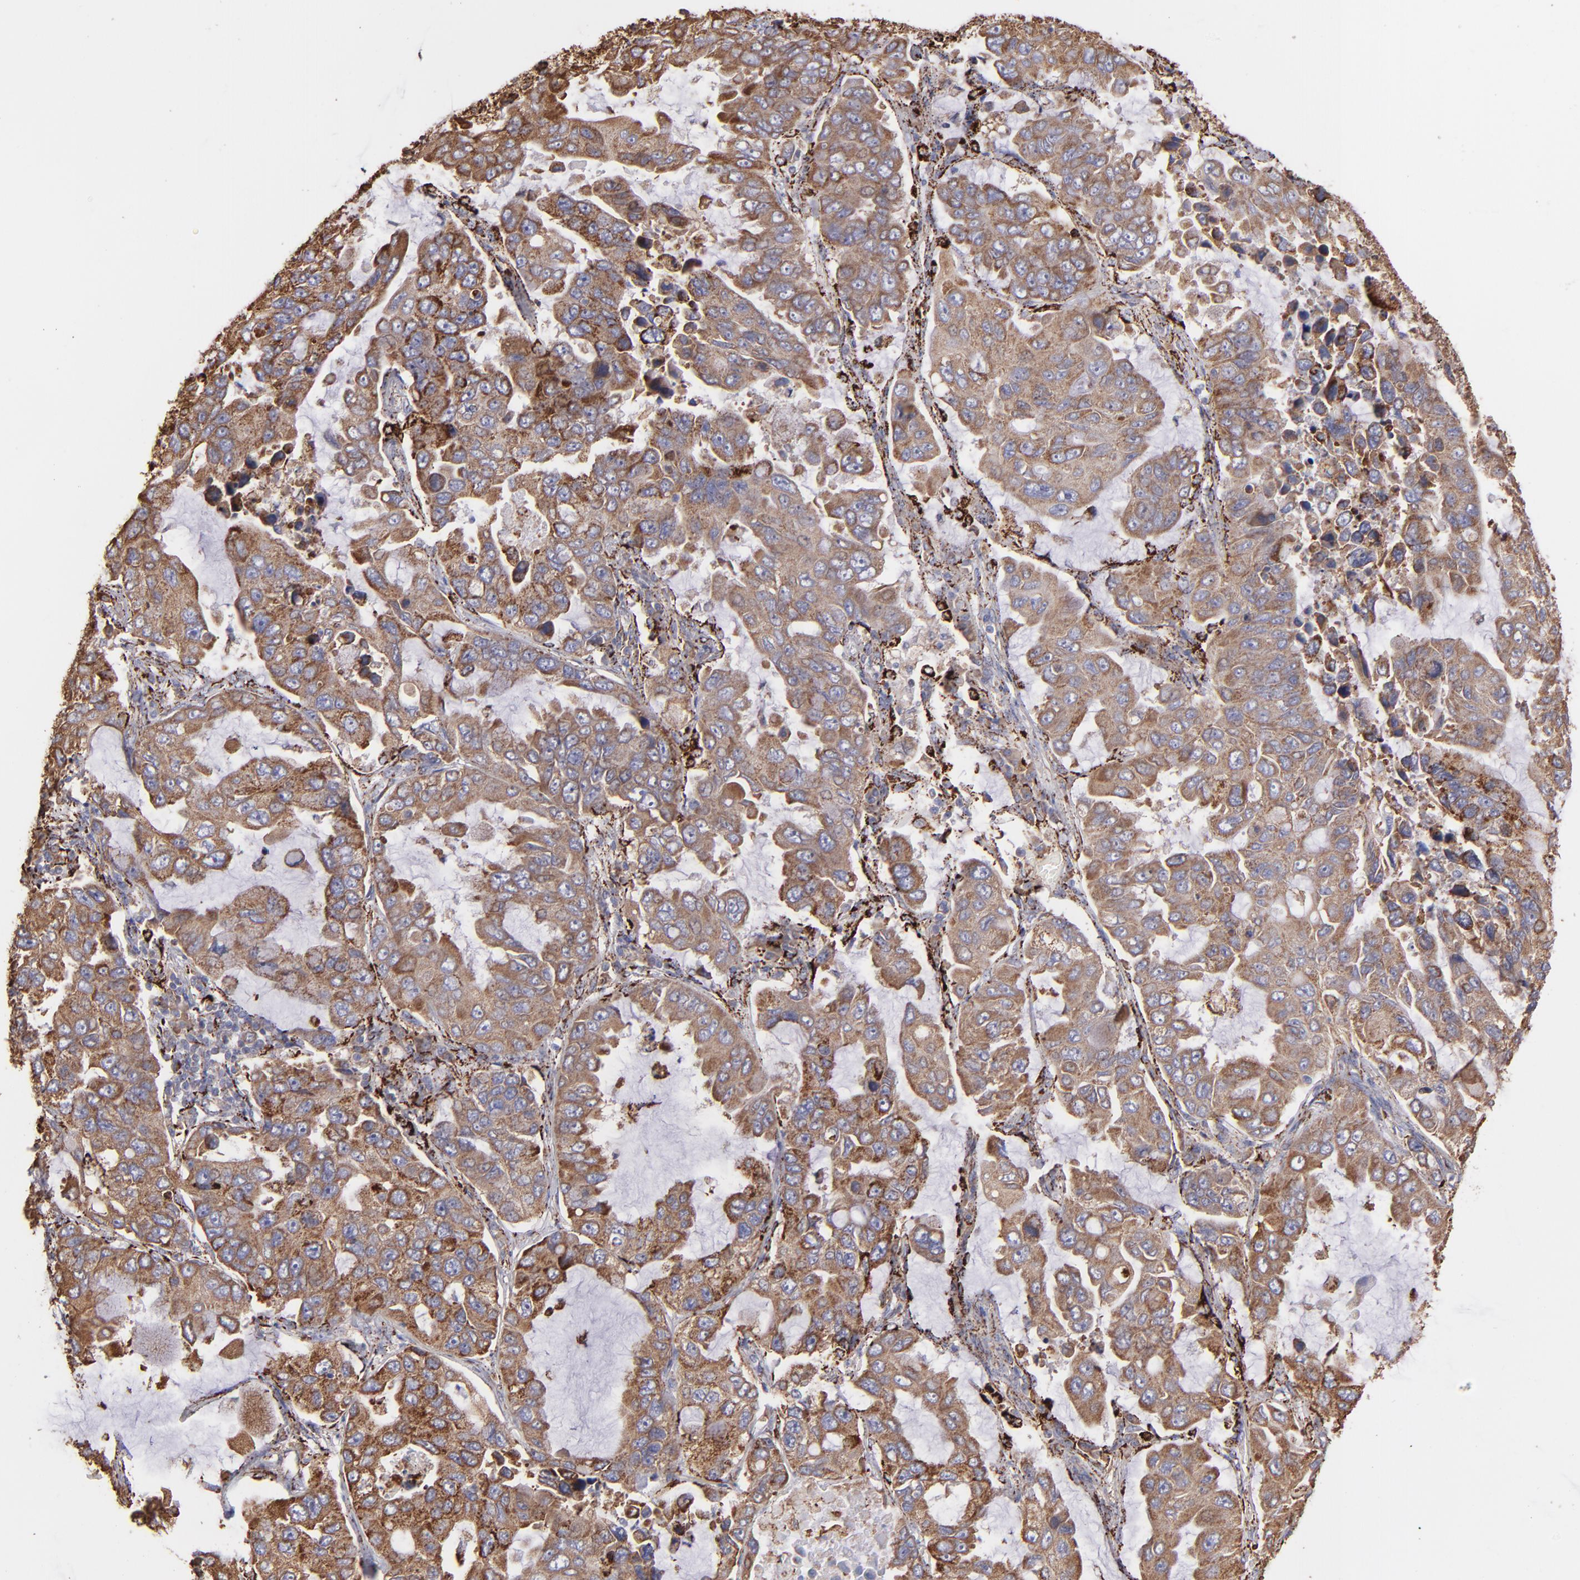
{"staining": {"intensity": "moderate", "quantity": ">75%", "location": "cytoplasmic/membranous"}, "tissue": "lung cancer", "cell_type": "Tumor cells", "image_type": "cancer", "snomed": [{"axis": "morphology", "description": "Adenocarcinoma, NOS"}, {"axis": "topography", "description": "Lung"}], "caption": "Immunohistochemical staining of human lung cancer (adenocarcinoma) demonstrates medium levels of moderate cytoplasmic/membranous protein staining in about >75% of tumor cells. Ihc stains the protein in brown and the nuclei are stained blue.", "gene": "MAOB", "patient": {"sex": "male", "age": 64}}